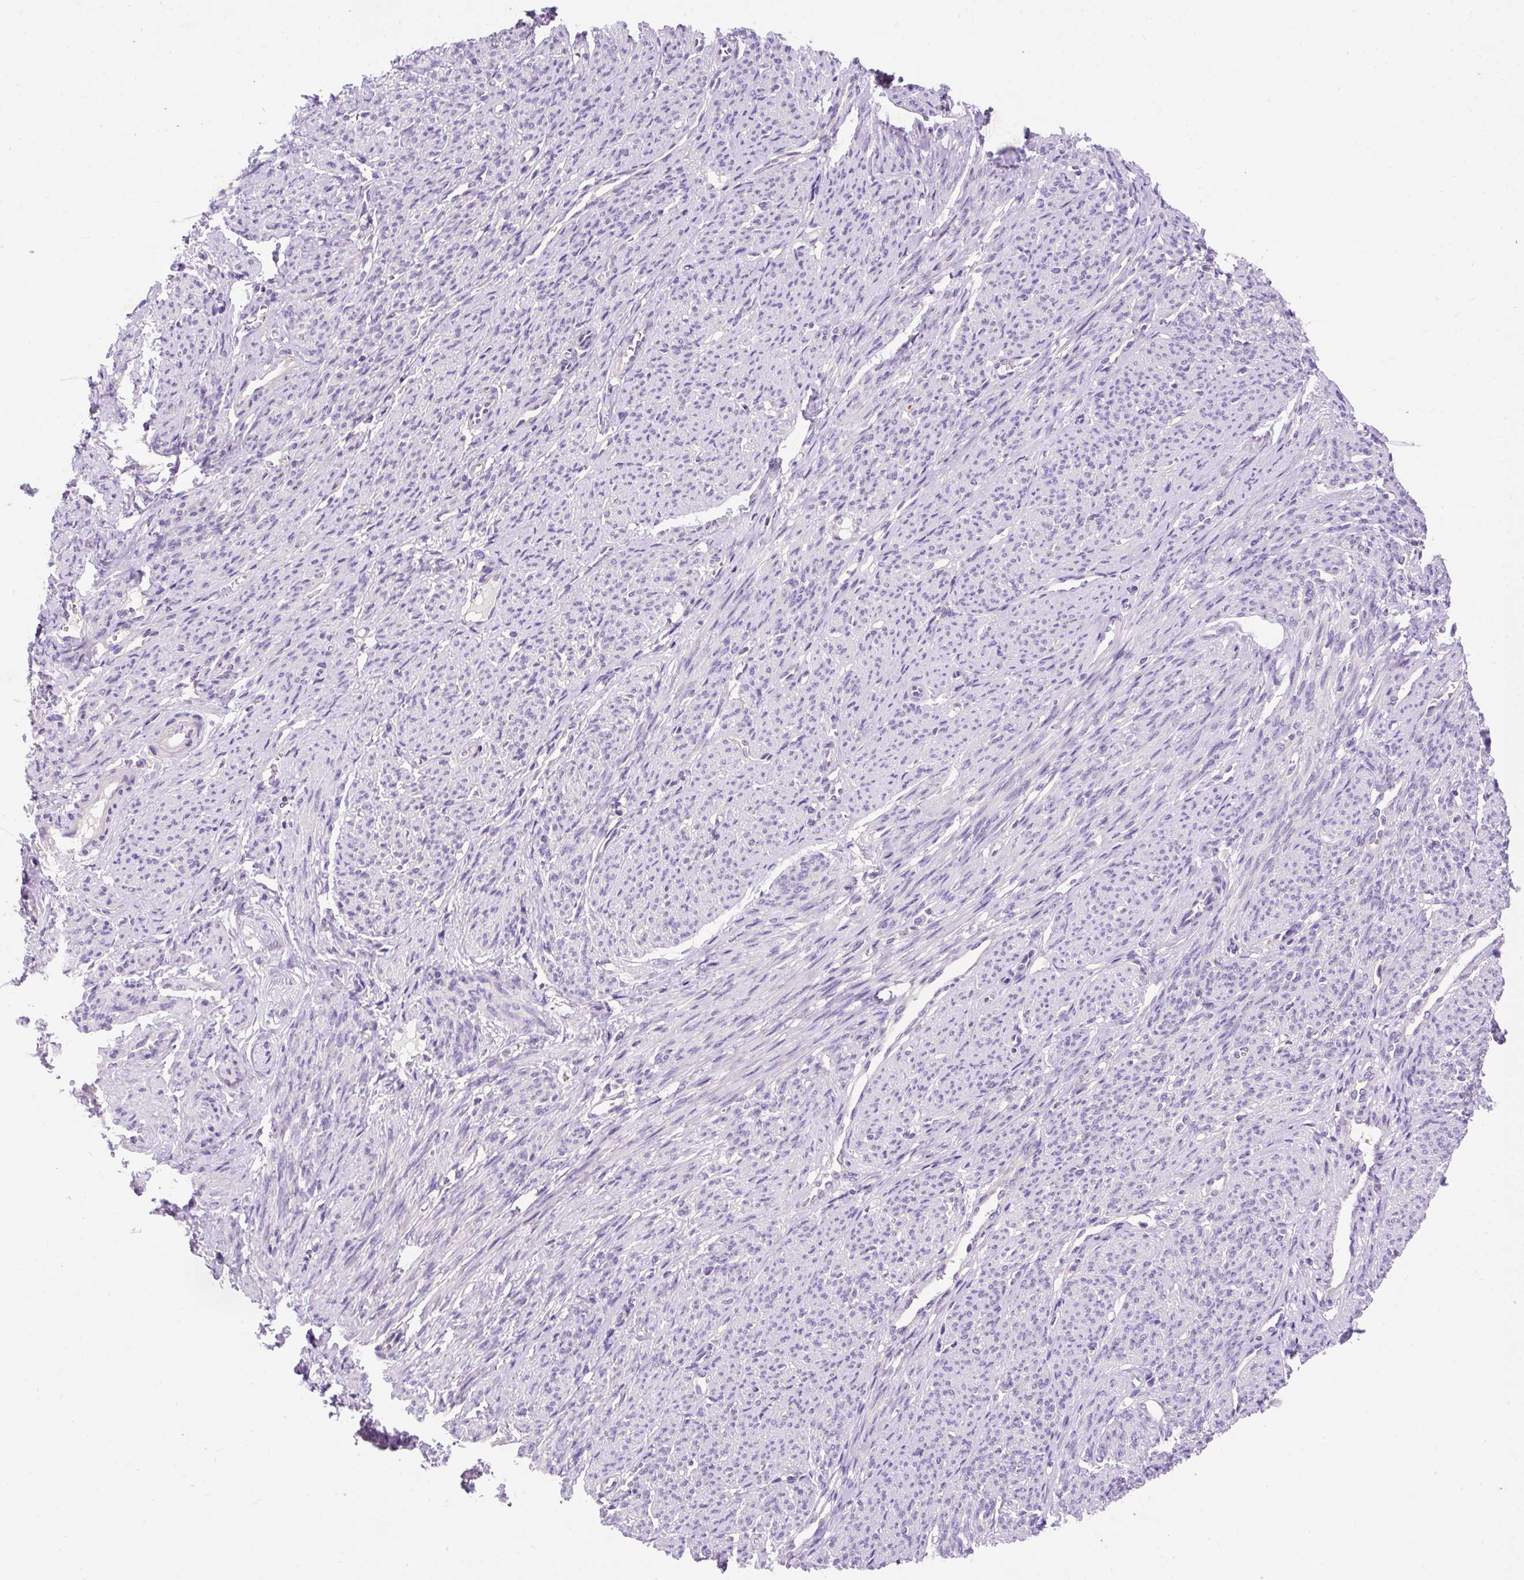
{"staining": {"intensity": "negative", "quantity": "none", "location": "none"}, "tissue": "smooth muscle", "cell_type": "Smooth muscle cells", "image_type": "normal", "snomed": [{"axis": "morphology", "description": "Normal tissue, NOS"}, {"axis": "topography", "description": "Smooth muscle"}], "caption": "A high-resolution image shows IHC staining of benign smooth muscle, which displays no significant positivity in smooth muscle cells.", "gene": "OR4K15", "patient": {"sex": "female", "age": 65}}